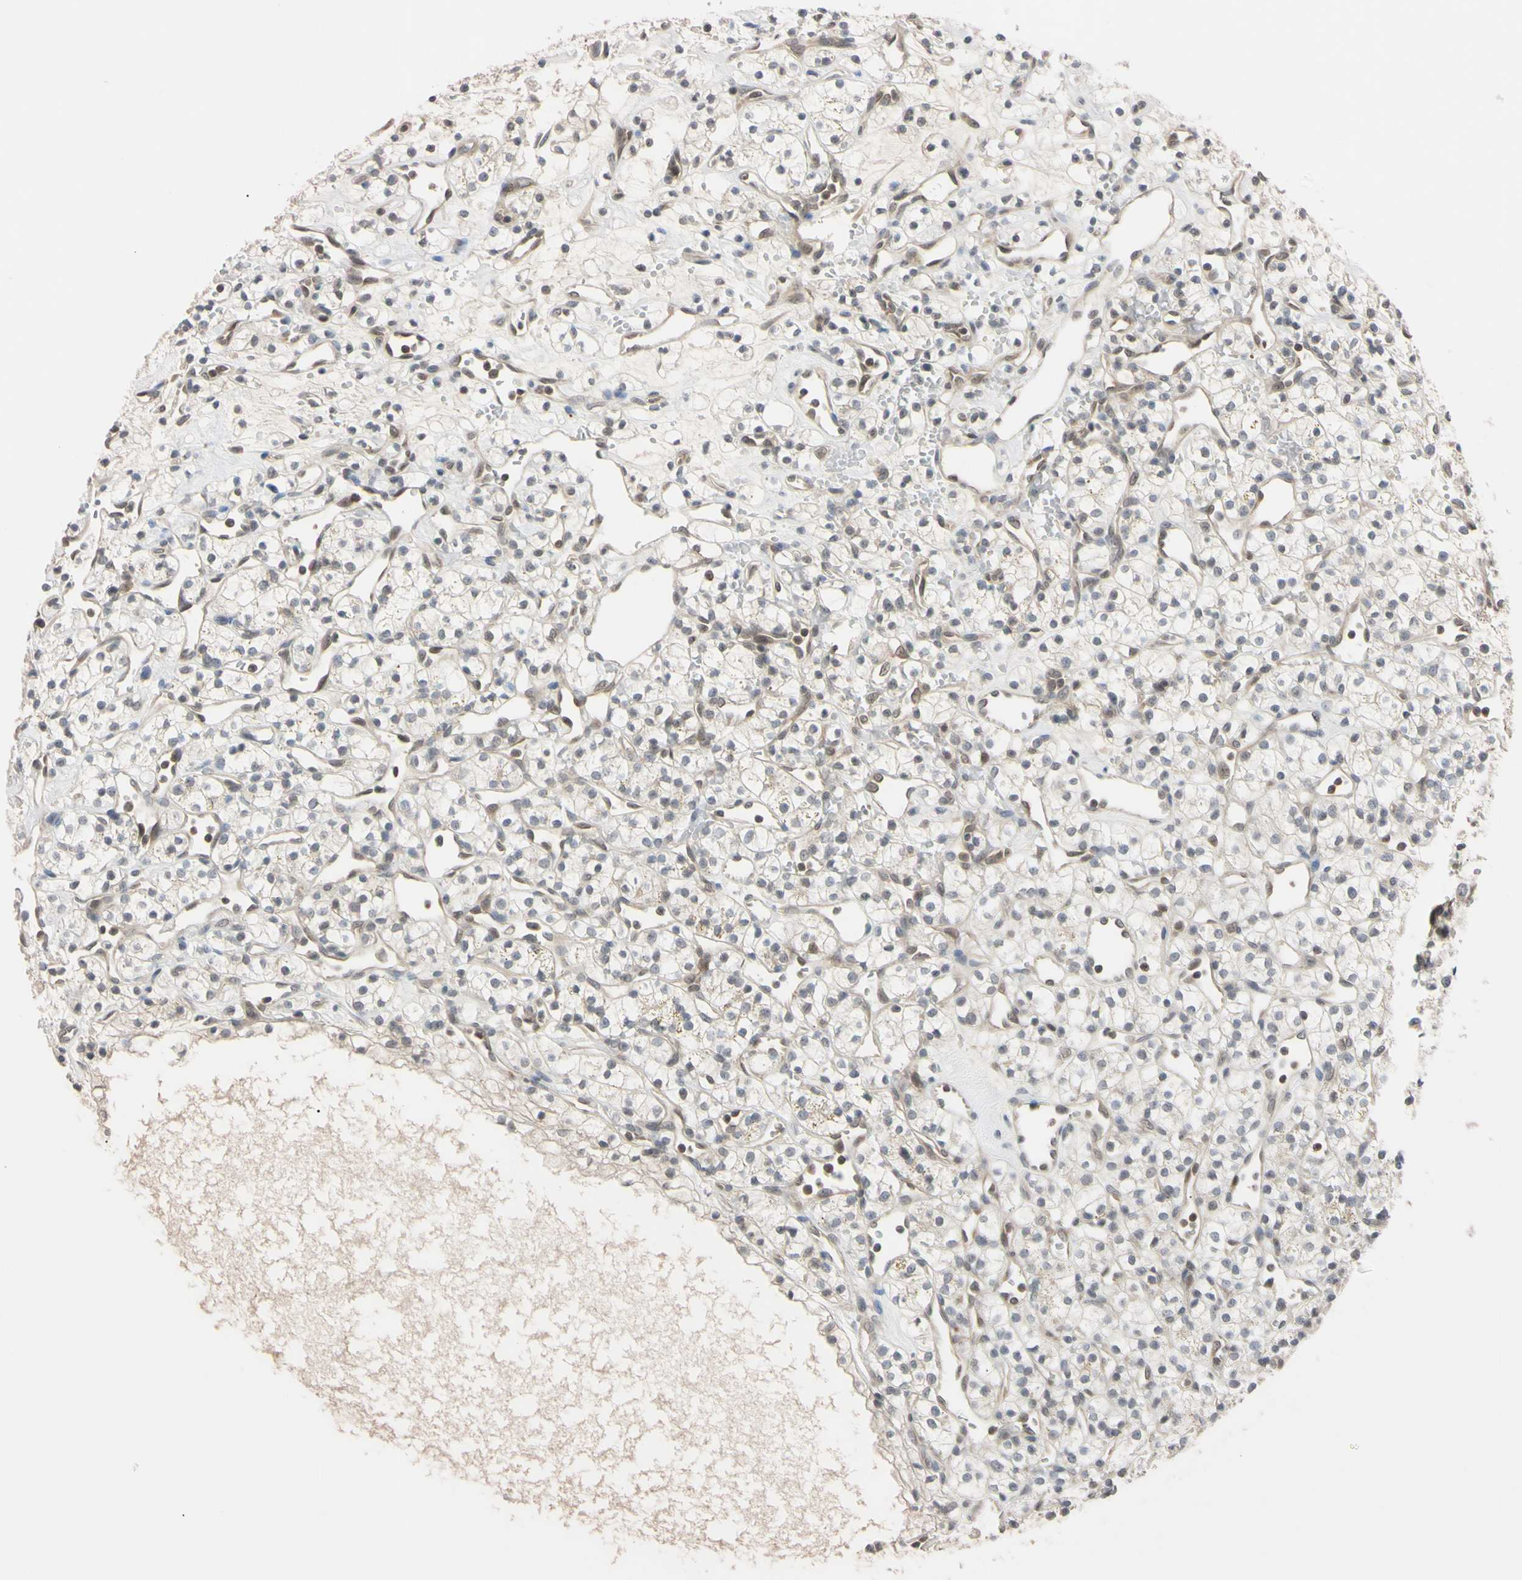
{"staining": {"intensity": "negative", "quantity": "none", "location": "none"}, "tissue": "renal cancer", "cell_type": "Tumor cells", "image_type": "cancer", "snomed": [{"axis": "morphology", "description": "Adenocarcinoma, NOS"}, {"axis": "topography", "description": "Kidney"}], "caption": "A high-resolution image shows immunohistochemistry (IHC) staining of renal cancer (adenocarcinoma), which reveals no significant staining in tumor cells.", "gene": "UBE2I", "patient": {"sex": "female", "age": 60}}